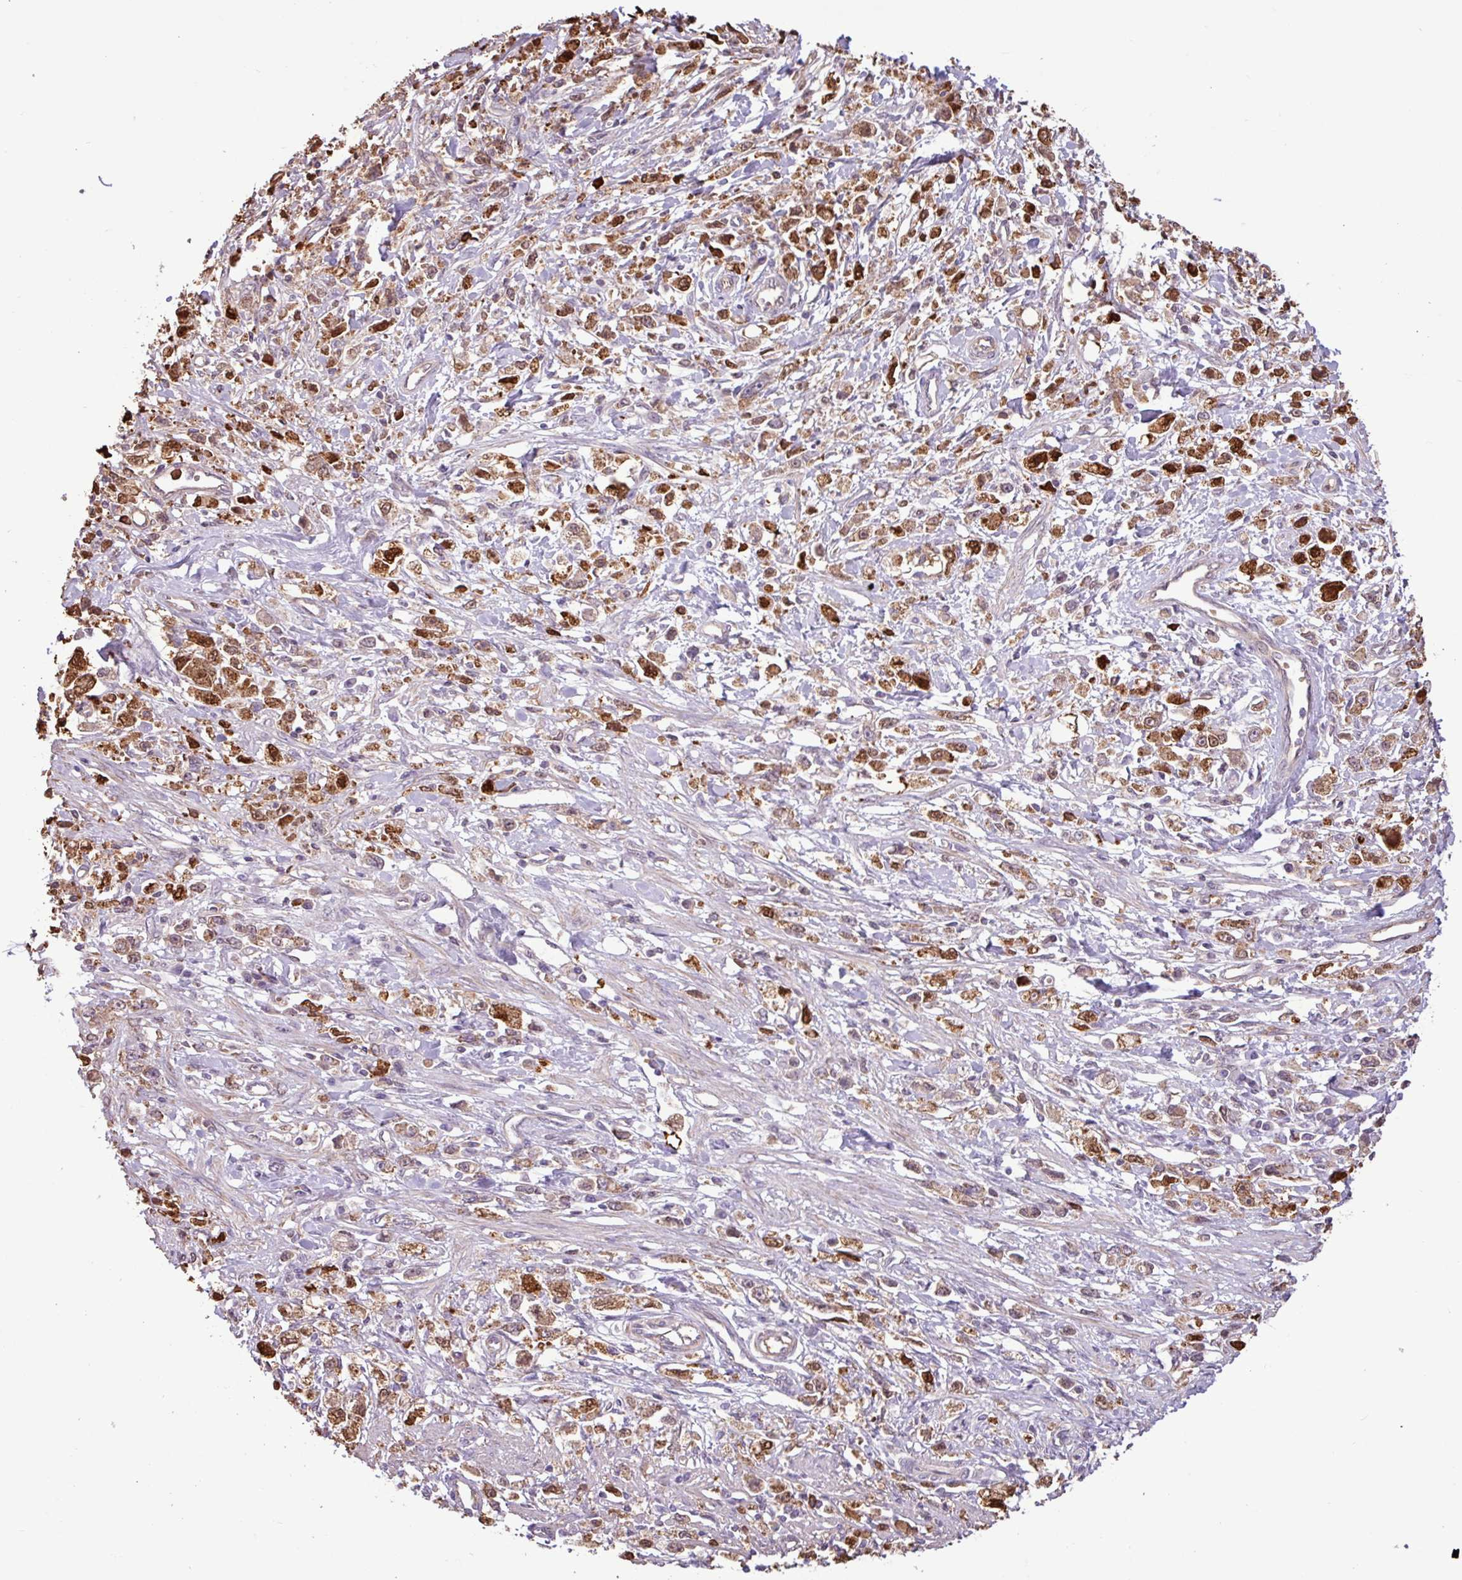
{"staining": {"intensity": "moderate", "quantity": "25%-75%", "location": "cytoplasmic/membranous,nuclear"}, "tissue": "stomach cancer", "cell_type": "Tumor cells", "image_type": "cancer", "snomed": [{"axis": "morphology", "description": "Adenocarcinoma, NOS"}, {"axis": "topography", "description": "Stomach"}], "caption": "Human stomach cancer stained with a protein marker reveals moderate staining in tumor cells.", "gene": "CHST11", "patient": {"sex": "female", "age": 59}}